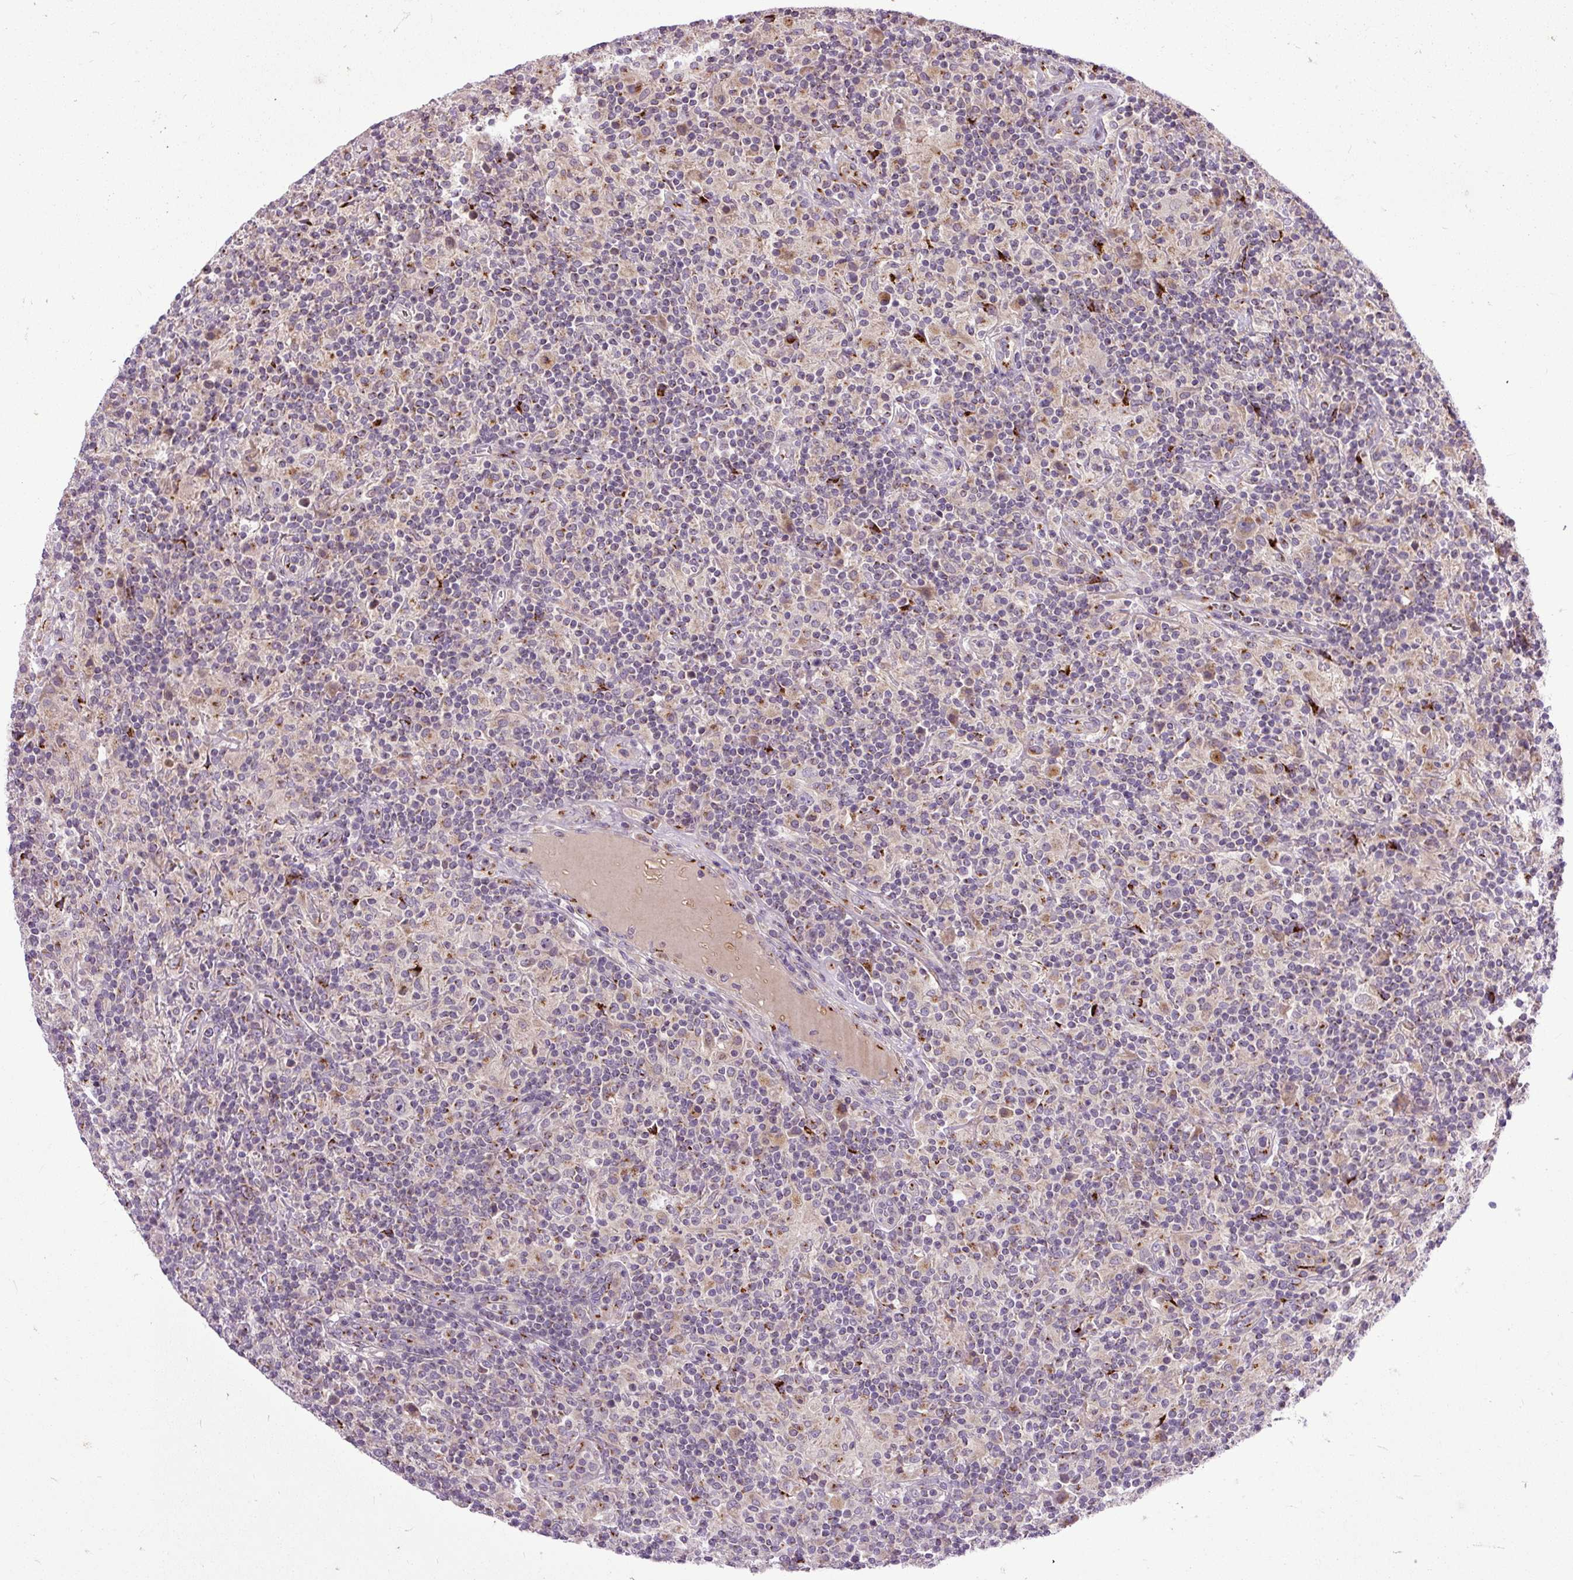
{"staining": {"intensity": "negative", "quantity": "none", "location": "none"}, "tissue": "lymphoma", "cell_type": "Tumor cells", "image_type": "cancer", "snomed": [{"axis": "morphology", "description": "Hodgkin's disease, NOS"}, {"axis": "topography", "description": "Lymph node"}], "caption": "DAB immunohistochemical staining of lymphoma shows no significant expression in tumor cells. The staining was performed using DAB to visualize the protein expression in brown, while the nuclei were stained in blue with hematoxylin (Magnification: 20x).", "gene": "MSMP", "patient": {"sex": "male", "age": 70}}